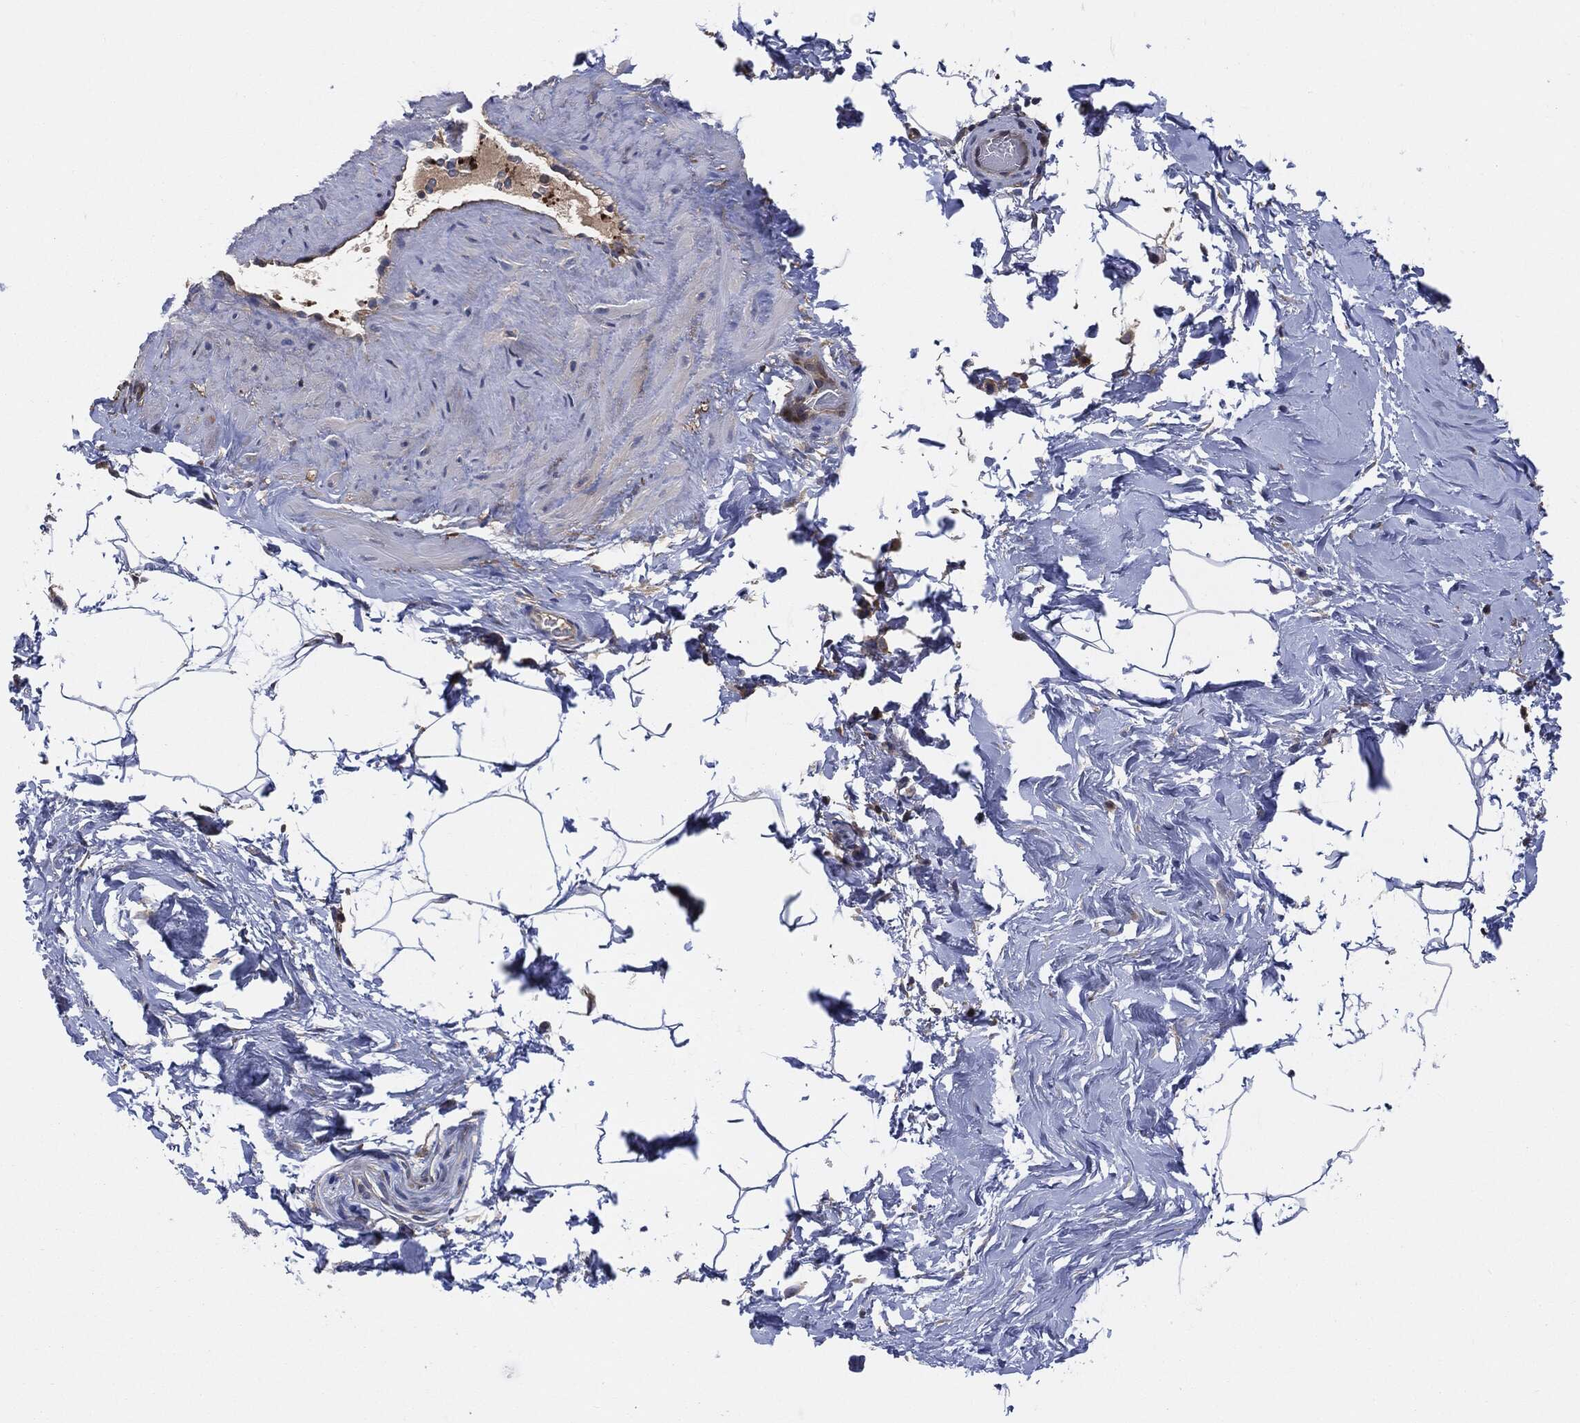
{"staining": {"intensity": "negative", "quantity": "none", "location": "none"}, "tissue": "adipose tissue", "cell_type": "Adipocytes", "image_type": "normal", "snomed": [{"axis": "morphology", "description": "Normal tissue, NOS"}, {"axis": "topography", "description": "Soft tissue"}, {"axis": "topography", "description": "Vascular tissue"}], "caption": "Adipocytes are negative for brown protein staining in benign adipose tissue. The staining is performed using DAB brown chromogen with nuclei counter-stained in using hematoxylin.", "gene": "XPNPEP1", "patient": {"sex": "male", "age": 41}}